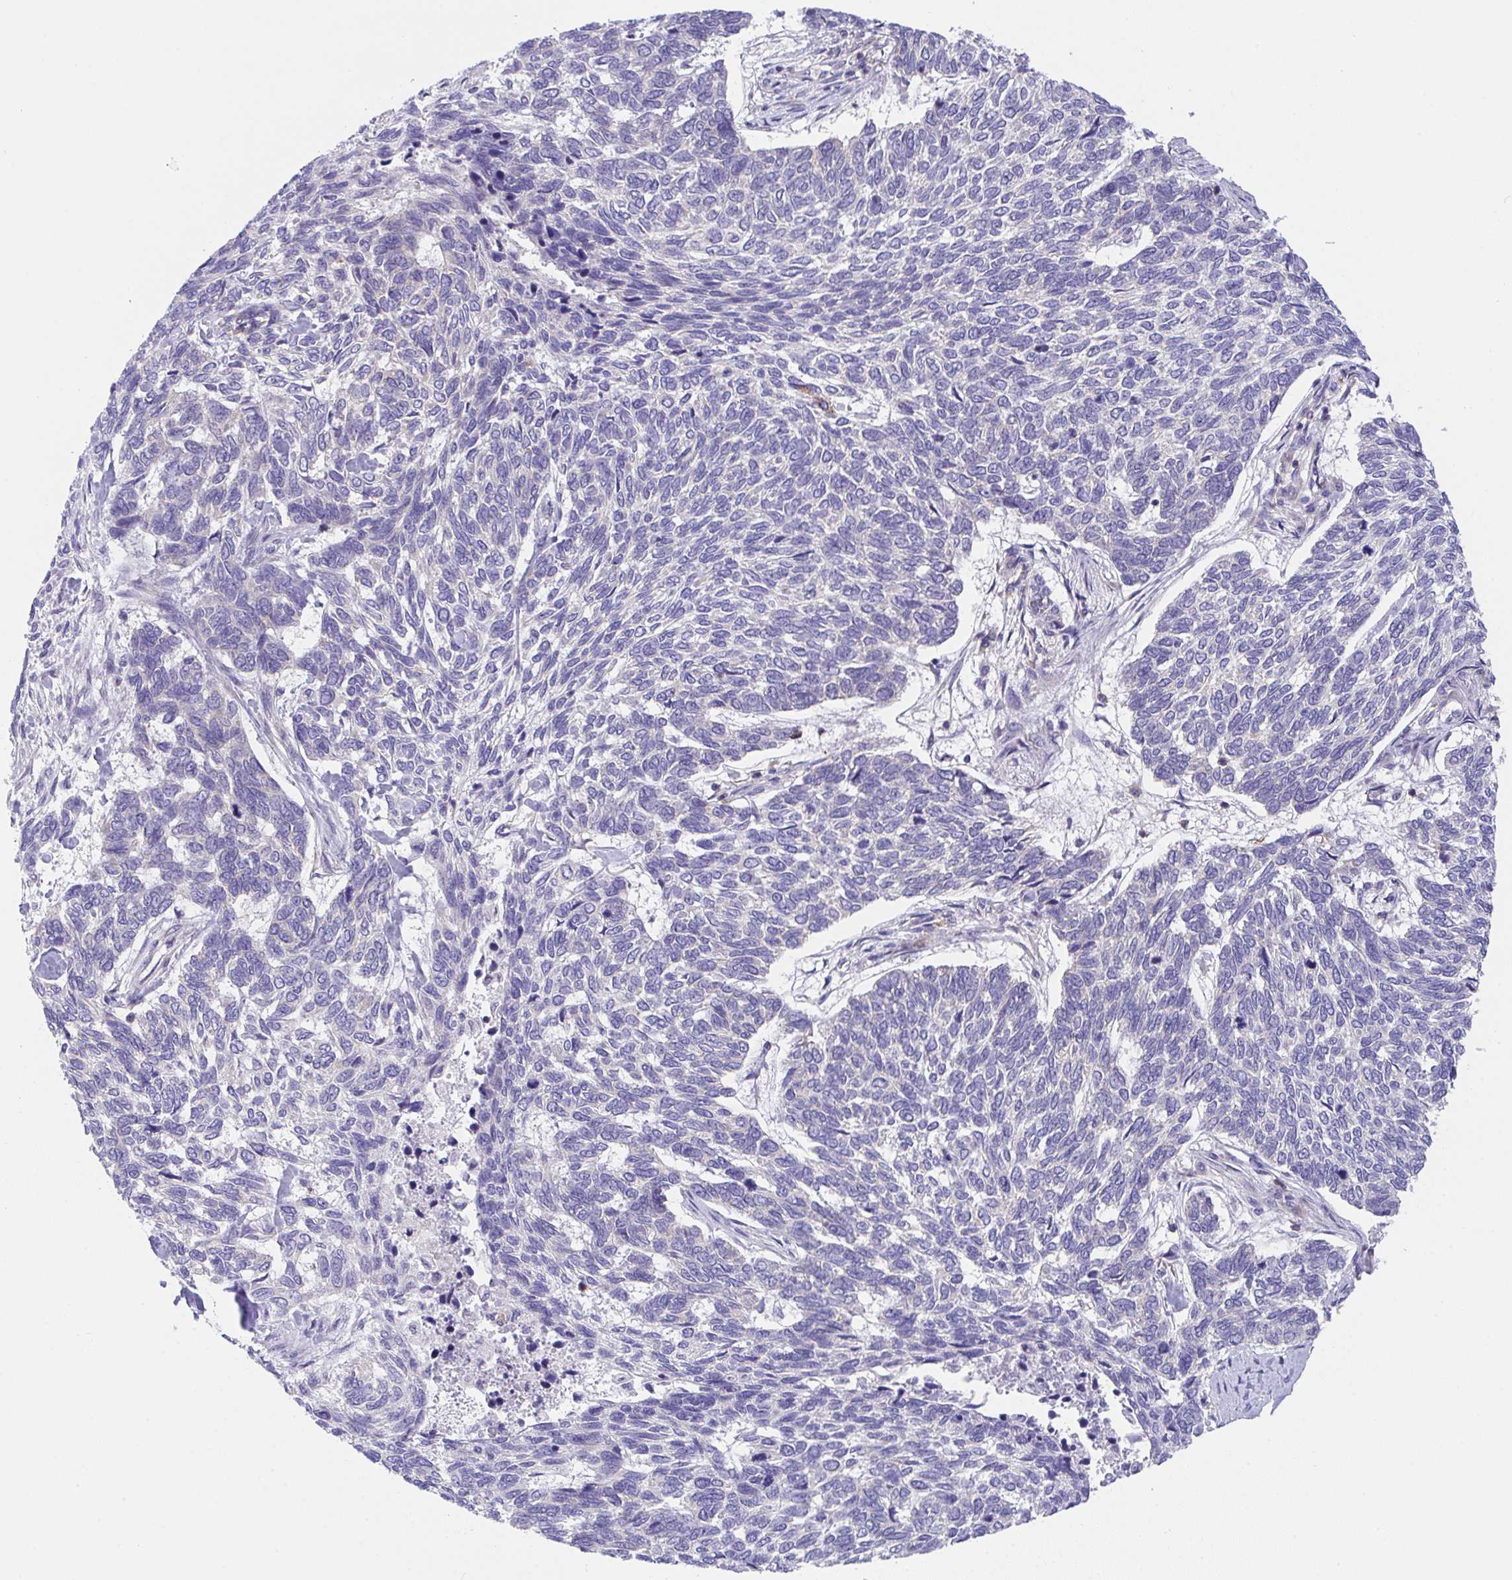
{"staining": {"intensity": "negative", "quantity": "none", "location": "none"}, "tissue": "skin cancer", "cell_type": "Tumor cells", "image_type": "cancer", "snomed": [{"axis": "morphology", "description": "Basal cell carcinoma"}, {"axis": "topography", "description": "Skin"}], "caption": "The immunohistochemistry (IHC) photomicrograph has no significant expression in tumor cells of skin cancer tissue. (DAB IHC with hematoxylin counter stain).", "gene": "MIA3", "patient": {"sex": "female", "age": 65}}